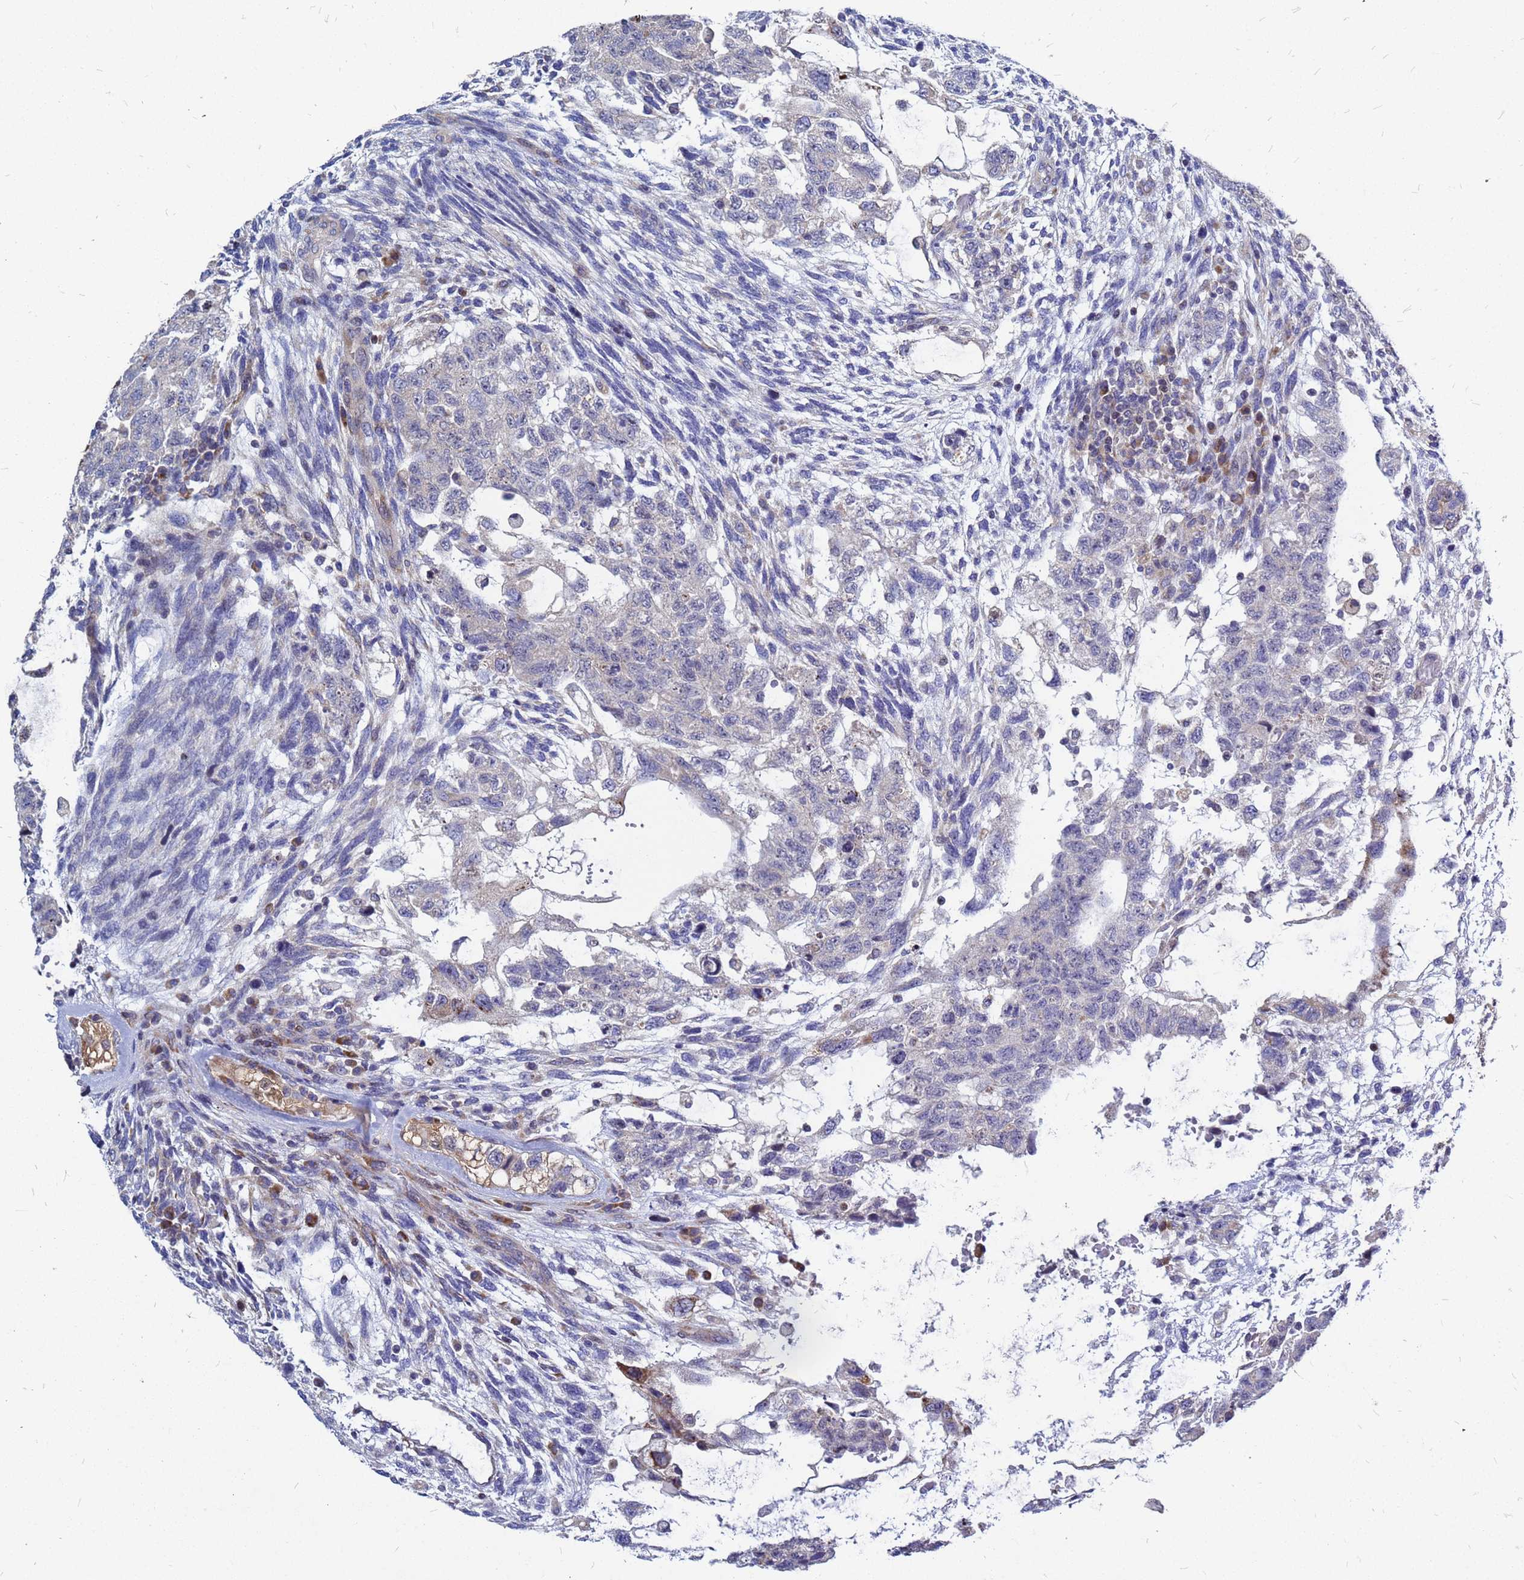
{"staining": {"intensity": "negative", "quantity": "none", "location": "none"}, "tissue": "testis cancer", "cell_type": "Tumor cells", "image_type": "cancer", "snomed": [{"axis": "morphology", "description": "Carcinoma, Embryonal, NOS"}, {"axis": "topography", "description": "Testis"}], "caption": "DAB (3,3'-diaminobenzidine) immunohistochemical staining of testis cancer (embryonal carcinoma) reveals no significant staining in tumor cells.", "gene": "MOB2", "patient": {"sex": "male", "age": 36}}